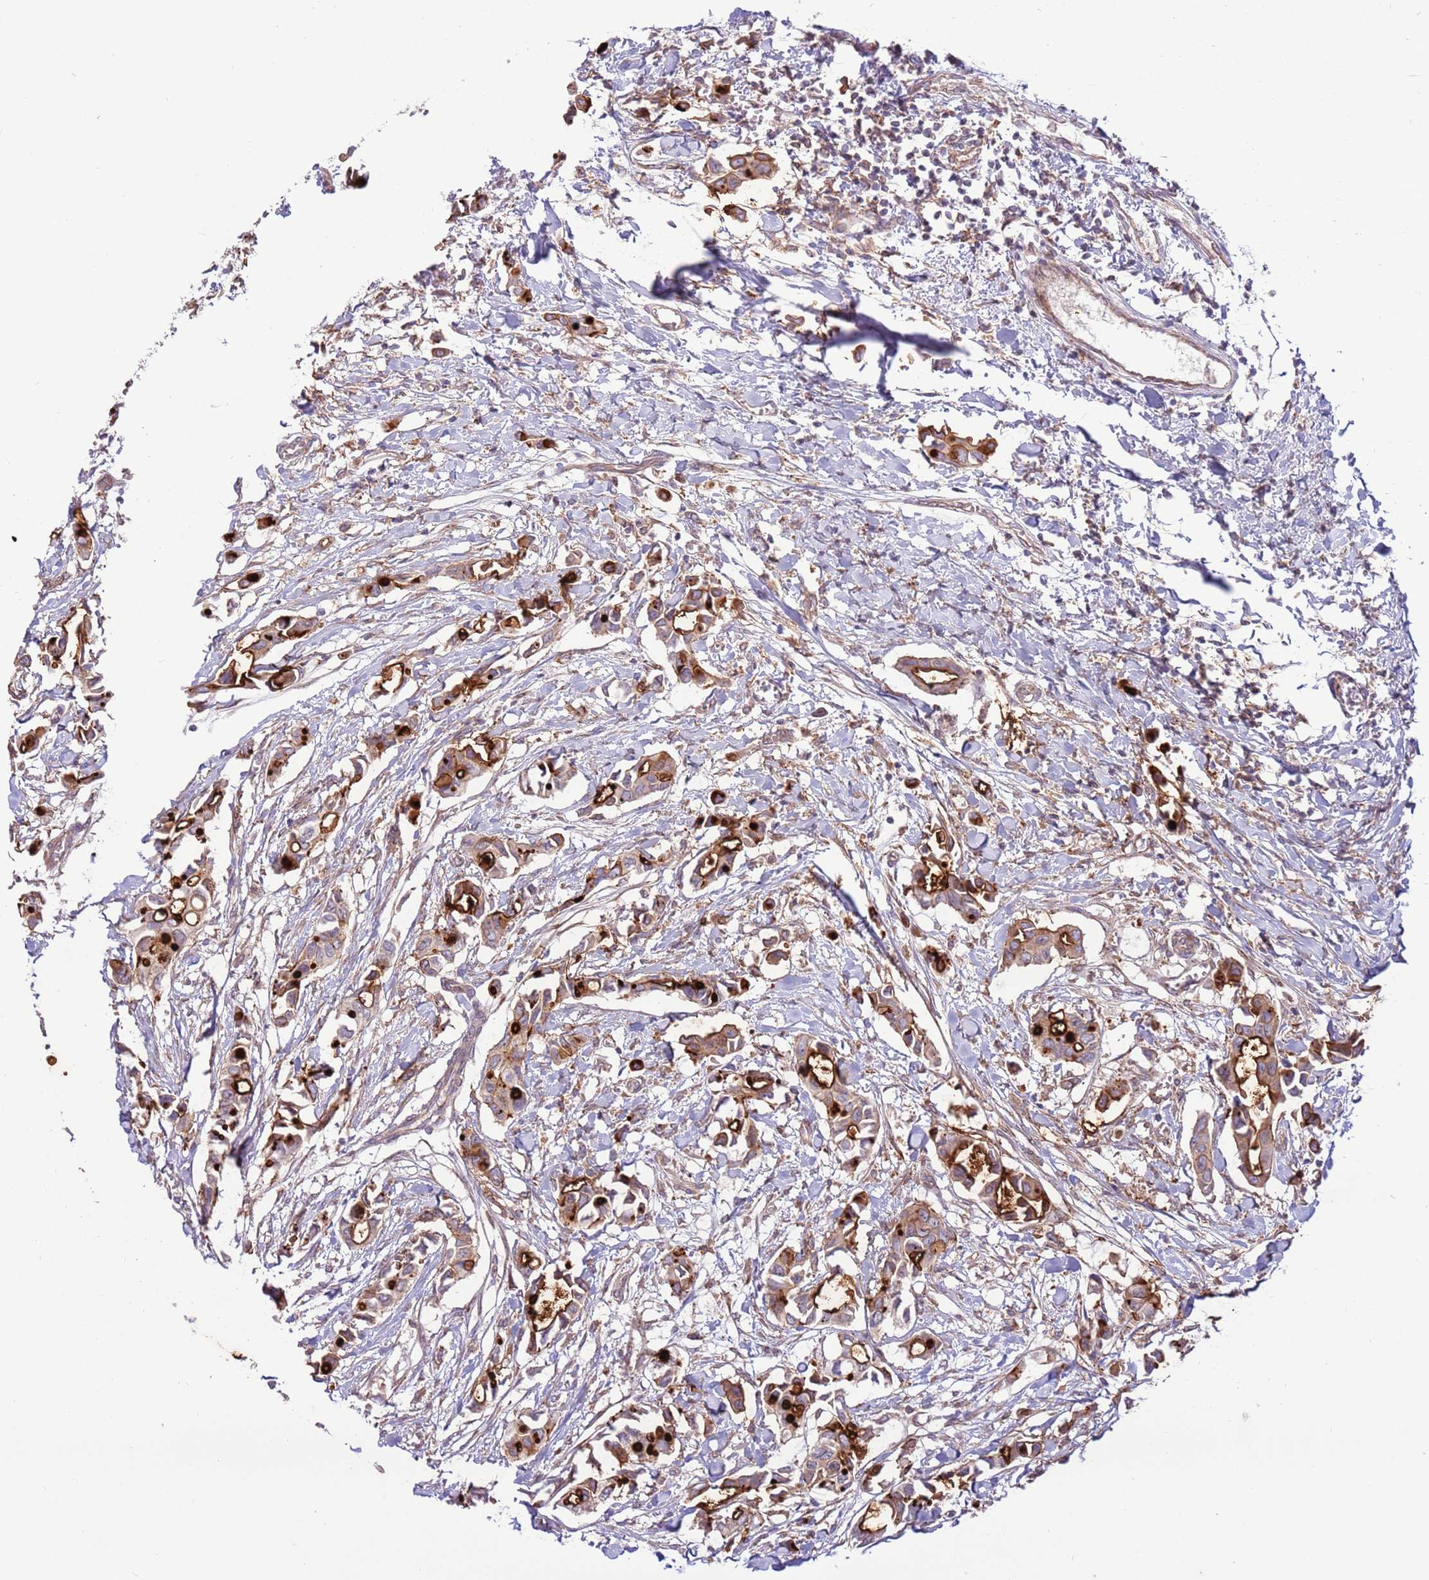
{"staining": {"intensity": "strong", "quantity": "25%-75%", "location": "cytoplasmic/membranous"}, "tissue": "breast cancer", "cell_type": "Tumor cells", "image_type": "cancer", "snomed": [{"axis": "morphology", "description": "Duct carcinoma"}, {"axis": "topography", "description": "Breast"}], "caption": "Immunohistochemical staining of human breast cancer reveals strong cytoplasmic/membranous protein staining in approximately 25%-75% of tumor cells. (brown staining indicates protein expression, while blue staining denotes nuclei).", "gene": "DDX19B", "patient": {"sex": "female", "age": 41}}